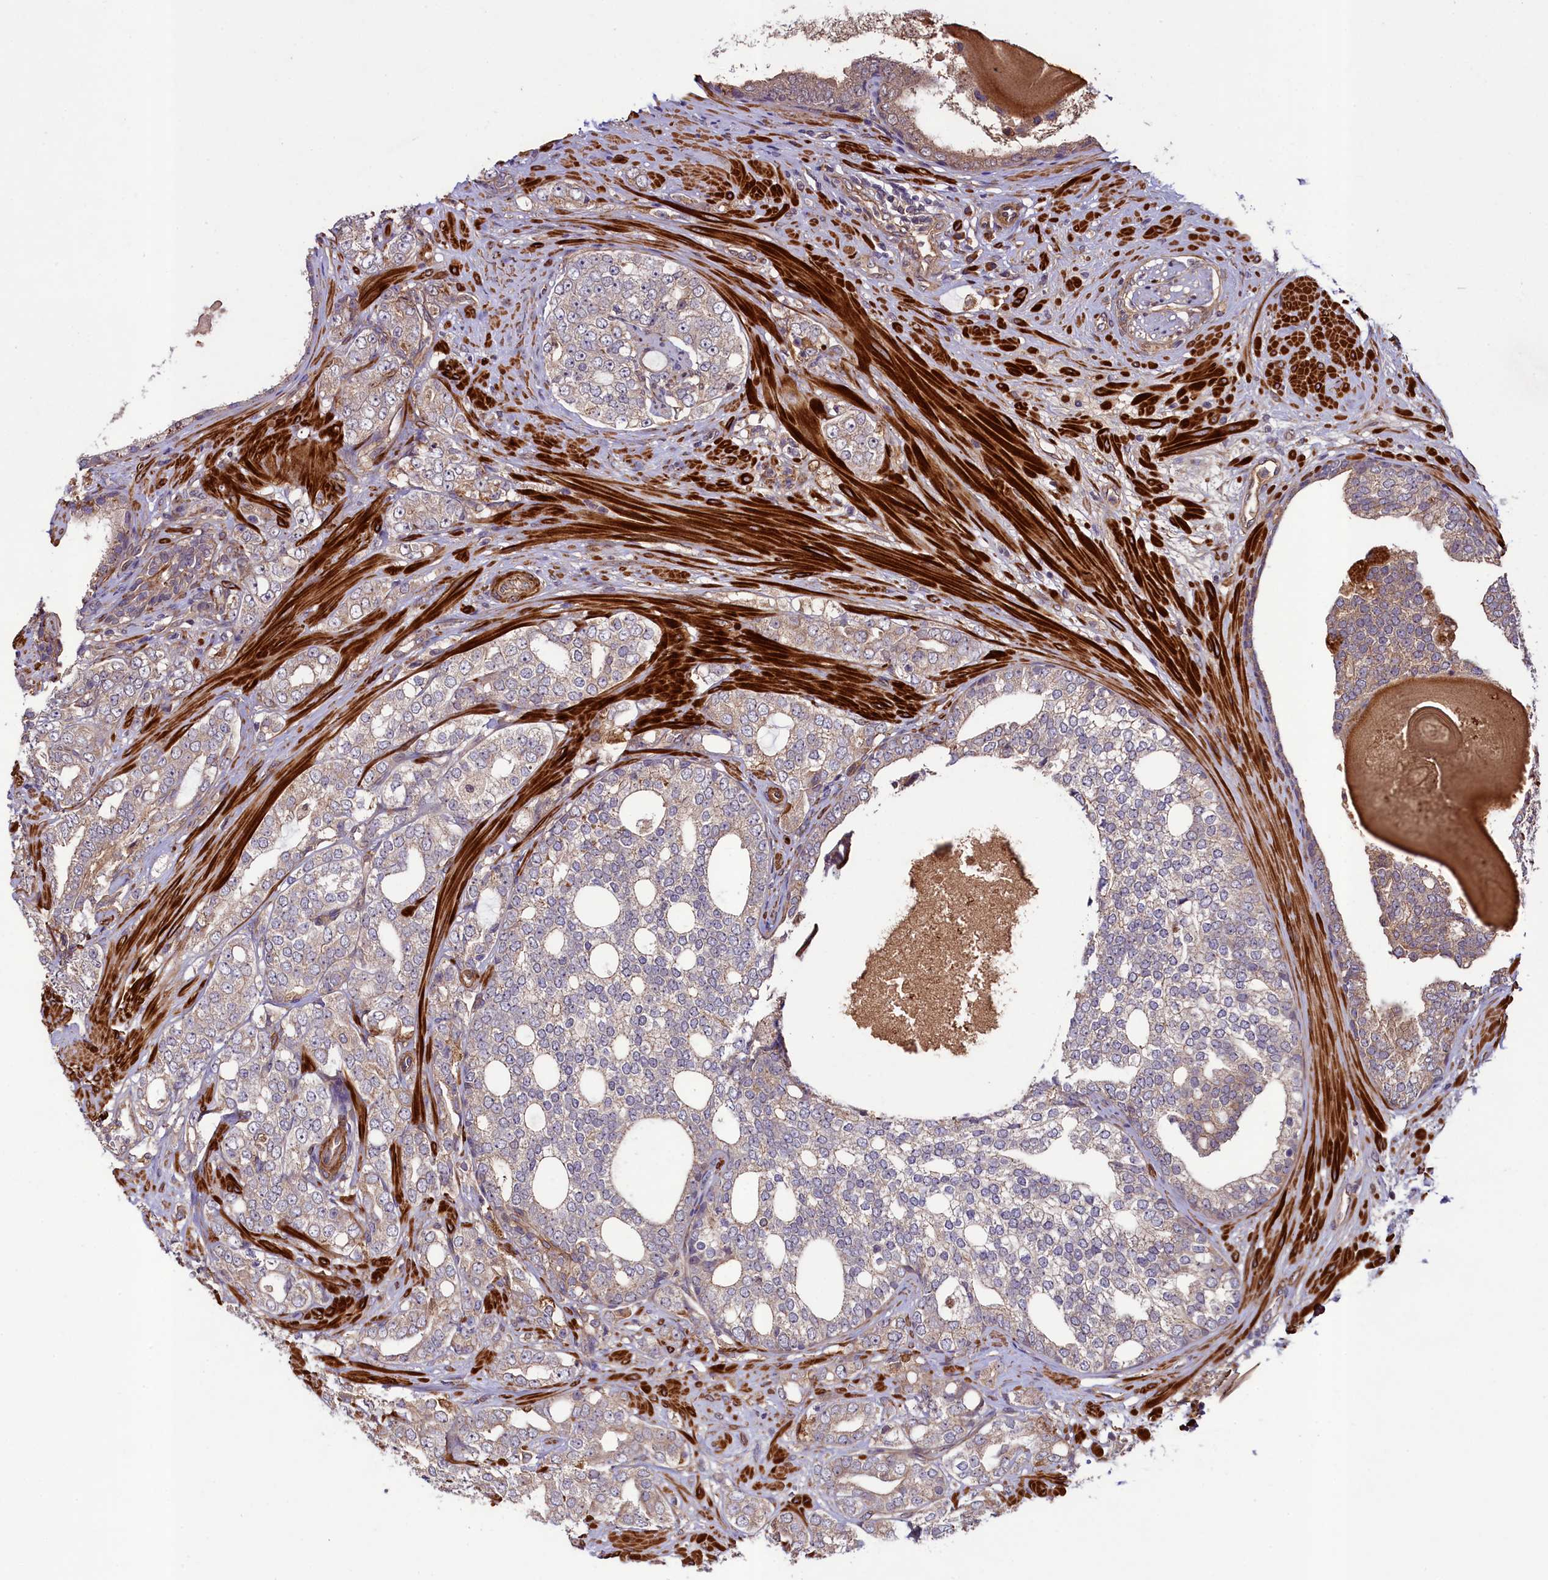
{"staining": {"intensity": "weak", "quantity": "<25%", "location": "cytoplasmic/membranous"}, "tissue": "prostate cancer", "cell_type": "Tumor cells", "image_type": "cancer", "snomed": [{"axis": "morphology", "description": "Adenocarcinoma, High grade"}, {"axis": "topography", "description": "Prostate"}], "caption": "Immunohistochemistry (IHC) of prostate high-grade adenocarcinoma demonstrates no expression in tumor cells.", "gene": "CCDC102A", "patient": {"sex": "male", "age": 64}}